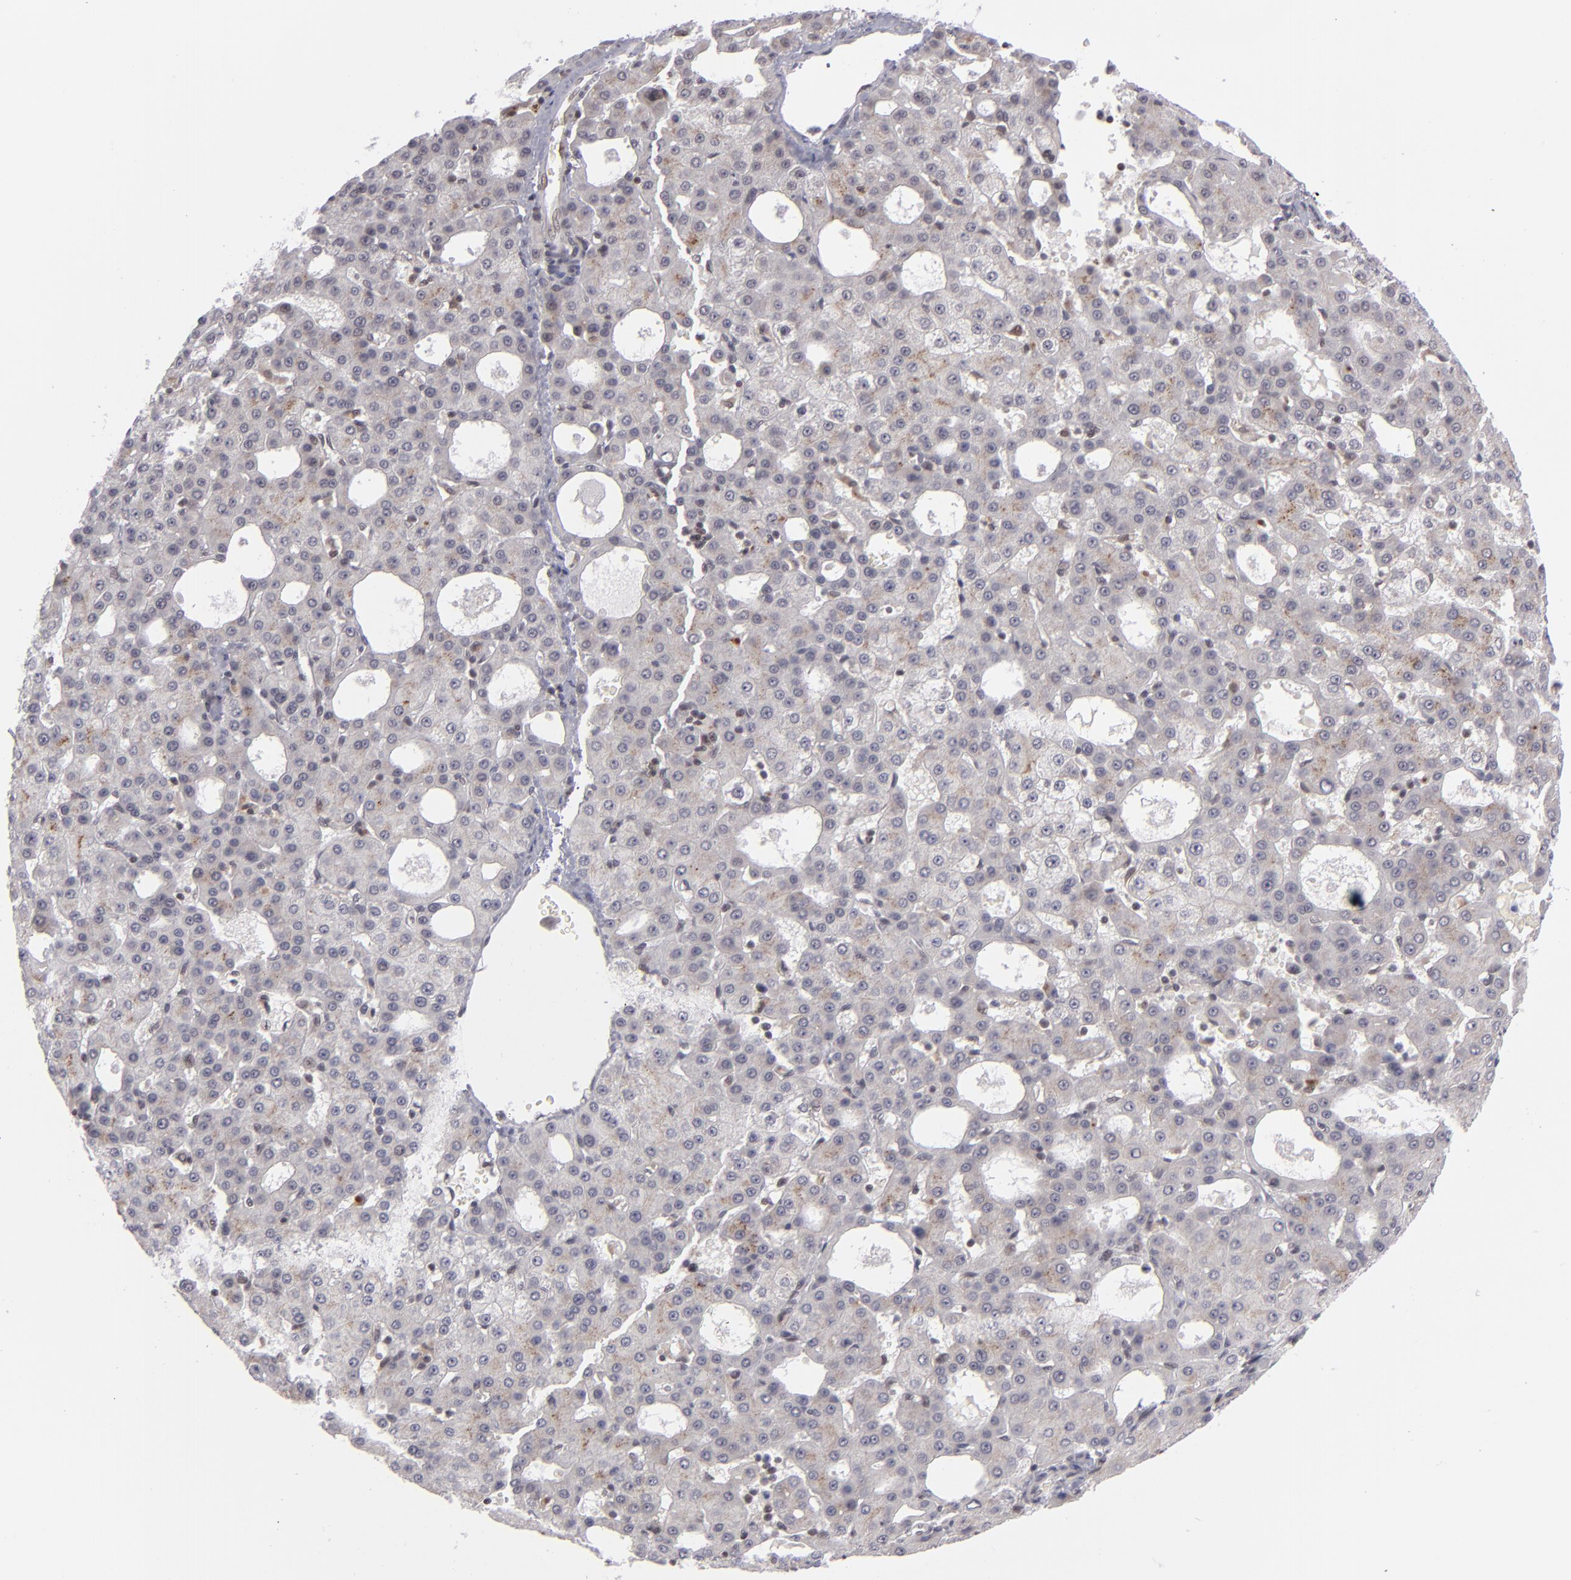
{"staining": {"intensity": "moderate", "quantity": "<25%", "location": "cytoplasmic/membranous"}, "tissue": "liver cancer", "cell_type": "Tumor cells", "image_type": "cancer", "snomed": [{"axis": "morphology", "description": "Carcinoma, Hepatocellular, NOS"}, {"axis": "topography", "description": "Liver"}], "caption": "IHC histopathology image of human liver cancer (hepatocellular carcinoma) stained for a protein (brown), which displays low levels of moderate cytoplasmic/membranous positivity in approximately <25% of tumor cells.", "gene": "MLLT3", "patient": {"sex": "male", "age": 47}}